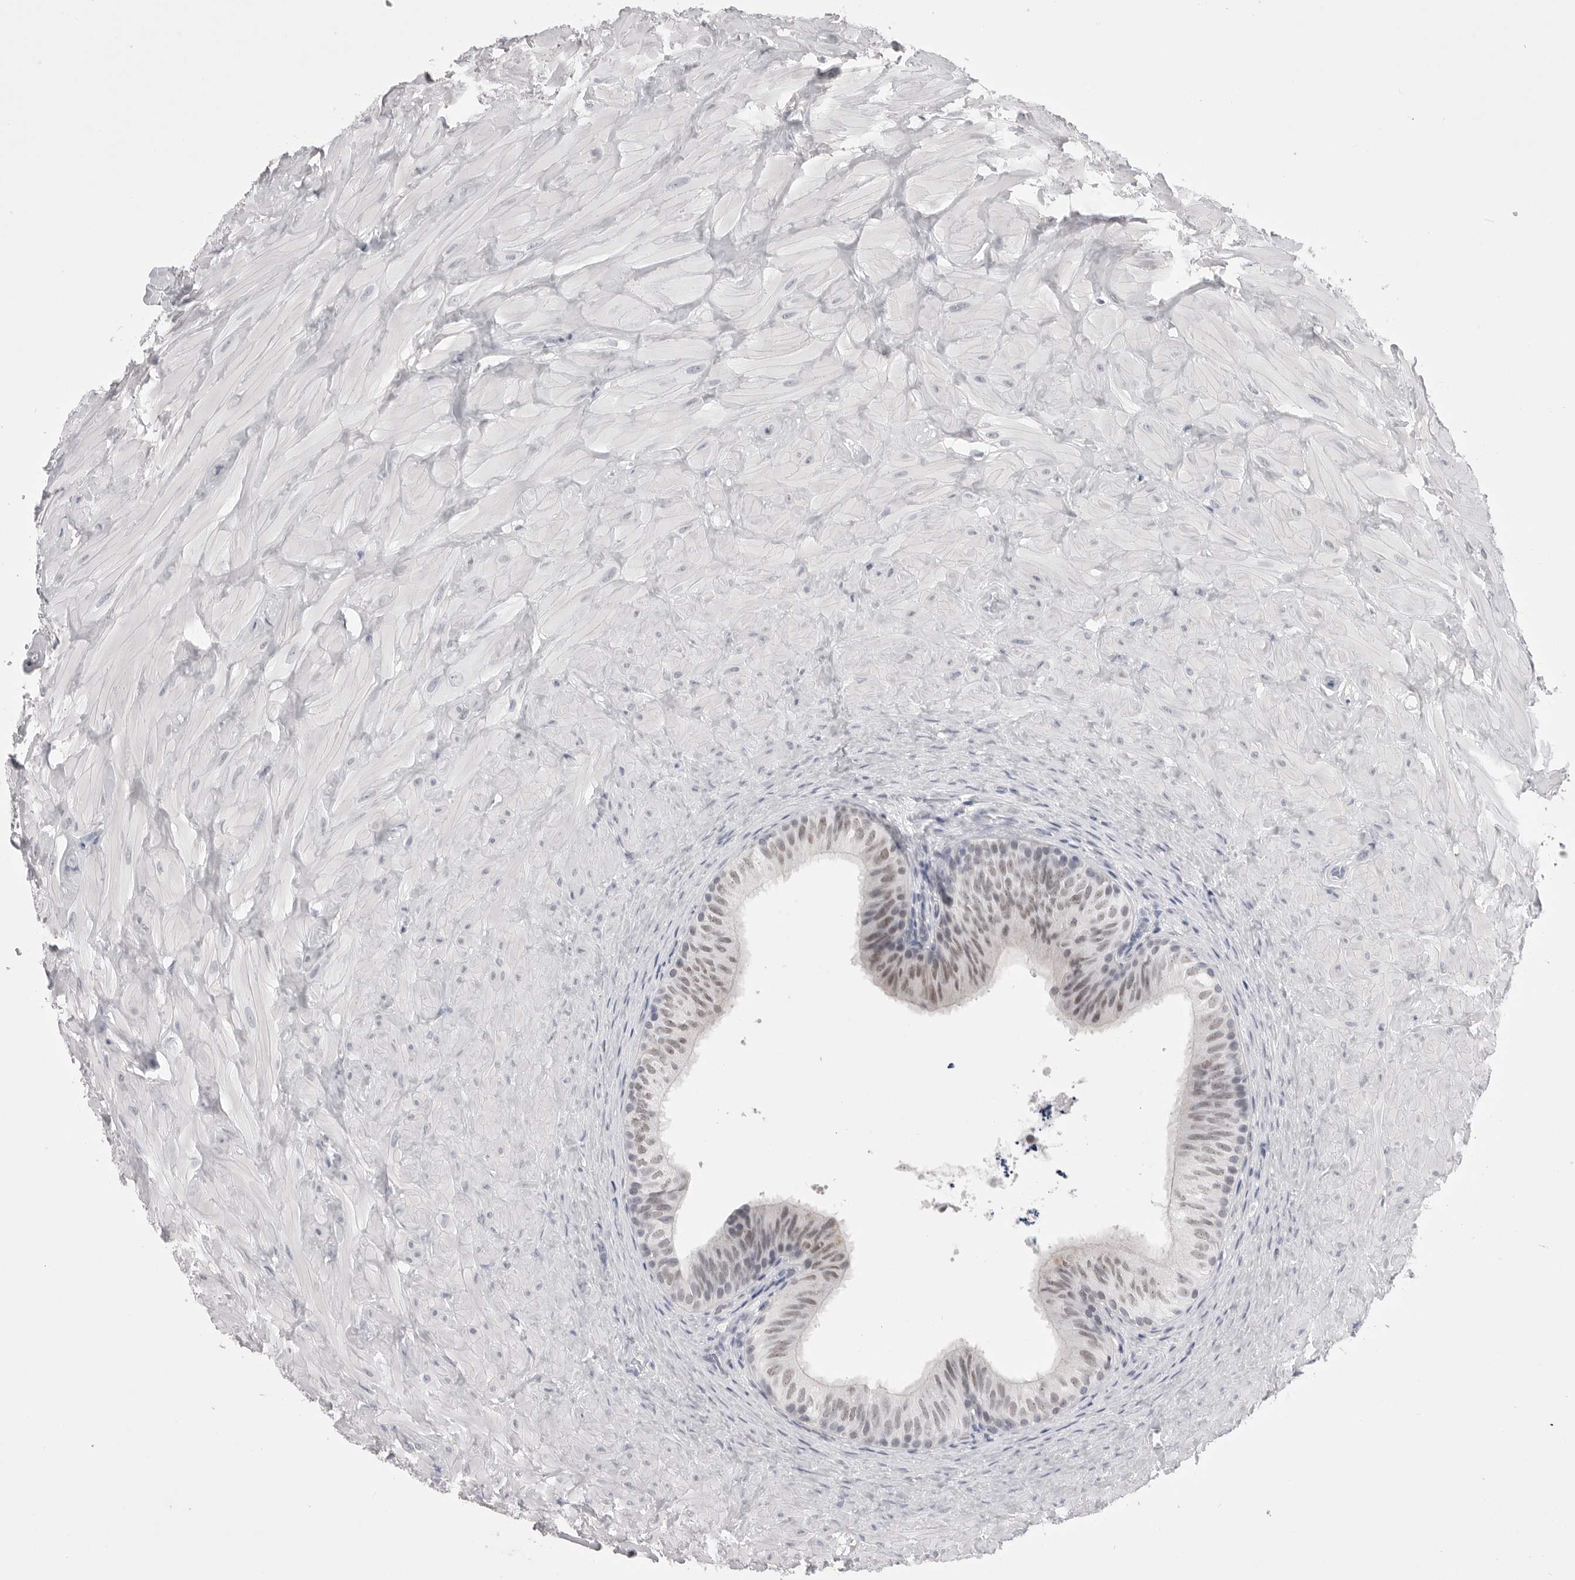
{"staining": {"intensity": "moderate", "quantity": ">75%", "location": "nuclear"}, "tissue": "epididymis", "cell_type": "Glandular cells", "image_type": "normal", "snomed": [{"axis": "morphology", "description": "Normal tissue, NOS"}, {"axis": "topography", "description": "Soft tissue"}, {"axis": "topography", "description": "Epididymis"}], "caption": "IHC (DAB (3,3'-diaminobenzidine)) staining of benign human epididymis demonstrates moderate nuclear protein expression in about >75% of glandular cells. IHC stains the protein in brown and the nuclei are stained blue.", "gene": "ZBTB7B", "patient": {"sex": "male", "age": 26}}